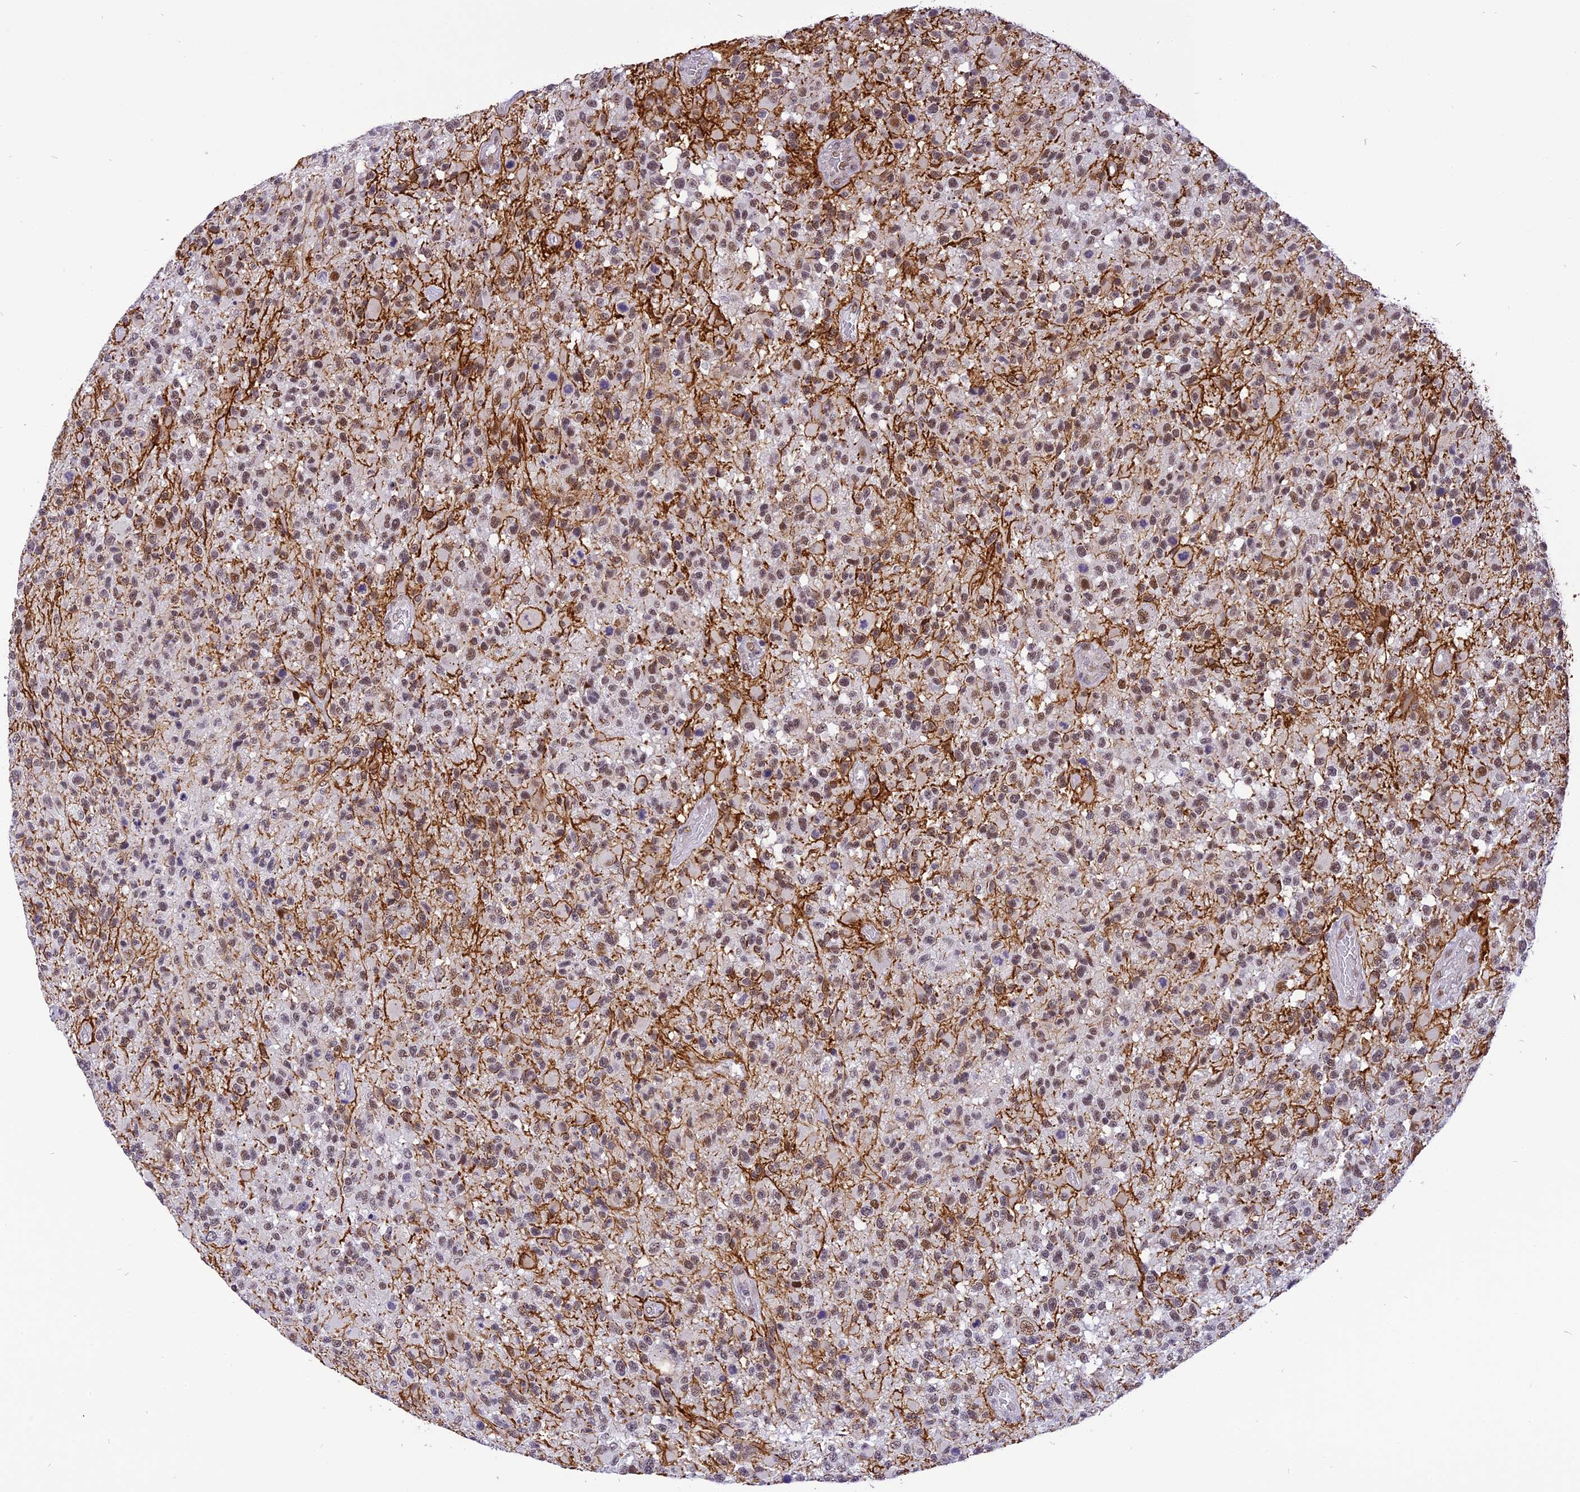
{"staining": {"intensity": "moderate", "quantity": "25%-75%", "location": "nuclear"}, "tissue": "glioma", "cell_type": "Tumor cells", "image_type": "cancer", "snomed": [{"axis": "morphology", "description": "Glioma, malignant, High grade"}, {"axis": "morphology", "description": "Glioblastoma, NOS"}, {"axis": "topography", "description": "Brain"}], "caption": "Immunohistochemistry (IHC) staining of glioma, which displays medium levels of moderate nuclear staining in approximately 25%-75% of tumor cells indicating moderate nuclear protein expression. The staining was performed using DAB (brown) for protein detection and nuclei were counterstained in hematoxylin (blue).", "gene": "IRF2BP1", "patient": {"sex": "male", "age": 60}}